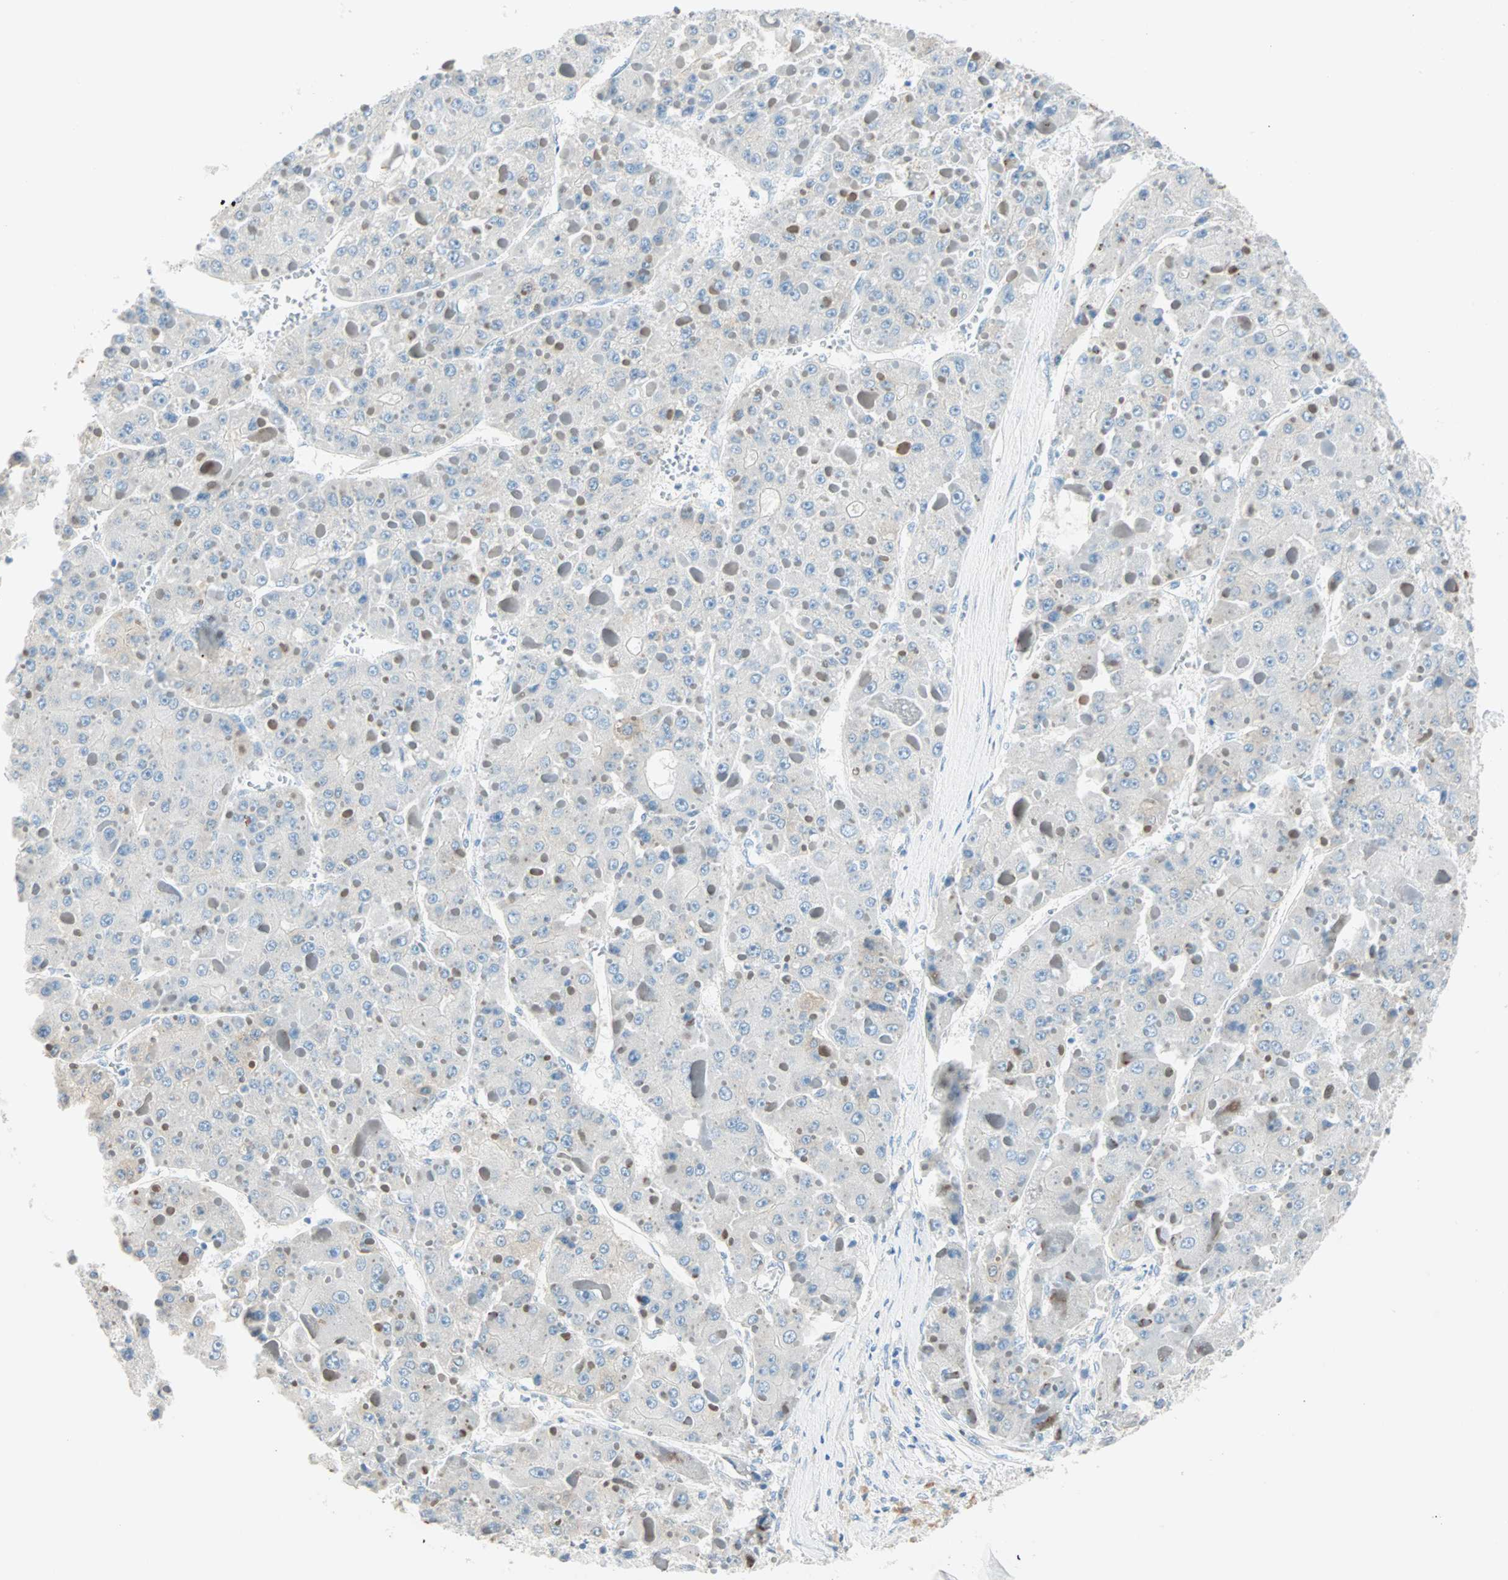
{"staining": {"intensity": "negative", "quantity": "none", "location": "none"}, "tissue": "liver cancer", "cell_type": "Tumor cells", "image_type": "cancer", "snomed": [{"axis": "morphology", "description": "Carcinoma, Hepatocellular, NOS"}, {"axis": "topography", "description": "Liver"}], "caption": "A micrograph of human hepatocellular carcinoma (liver) is negative for staining in tumor cells.", "gene": "ATF6", "patient": {"sex": "female", "age": 73}}